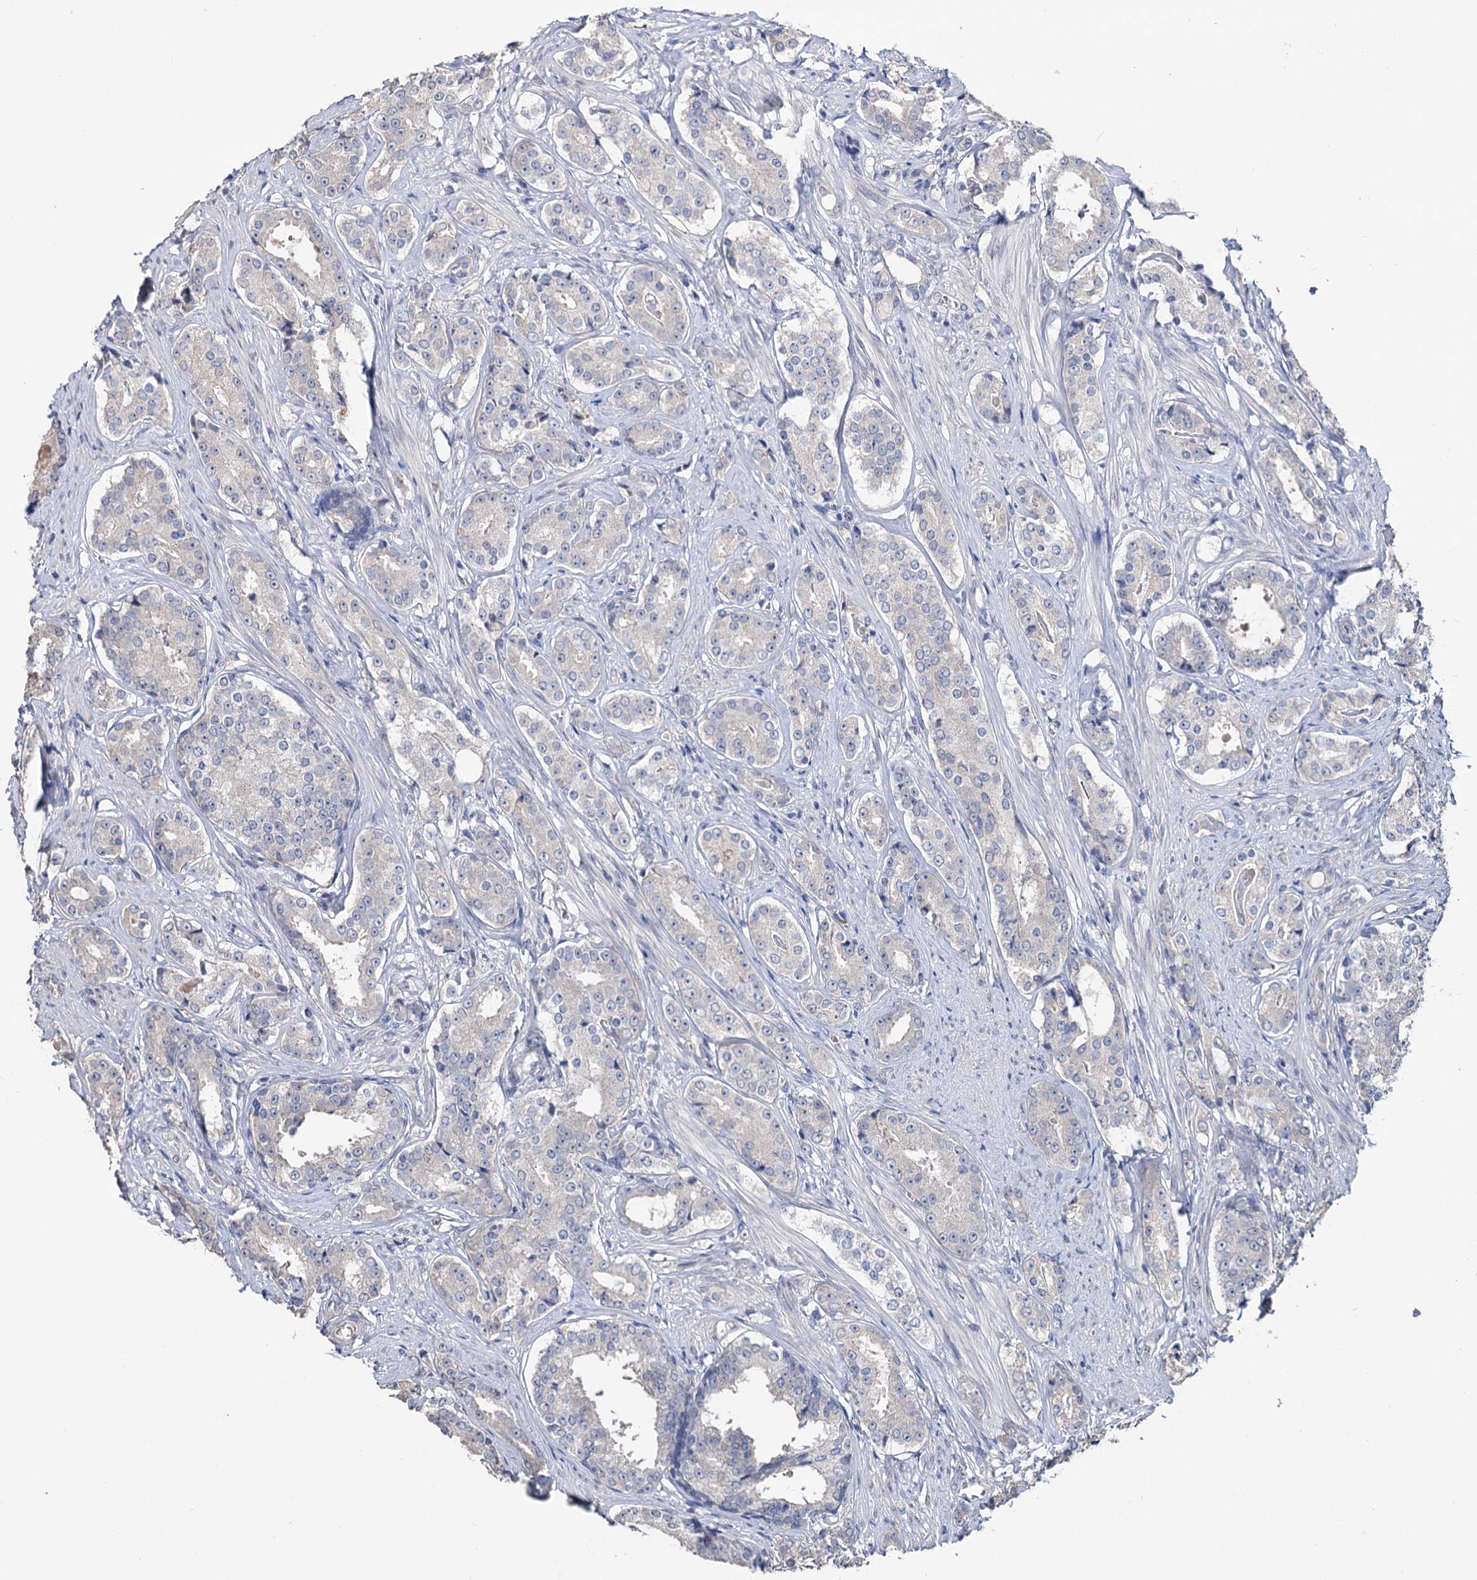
{"staining": {"intensity": "negative", "quantity": "none", "location": "none"}, "tissue": "prostate cancer", "cell_type": "Tumor cells", "image_type": "cancer", "snomed": [{"axis": "morphology", "description": "Adenocarcinoma, High grade"}, {"axis": "topography", "description": "Prostate"}], "caption": "The photomicrograph reveals no significant staining in tumor cells of prostate cancer (high-grade adenocarcinoma).", "gene": "EPB41L5", "patient": {"sex": "male", "age": 58}}